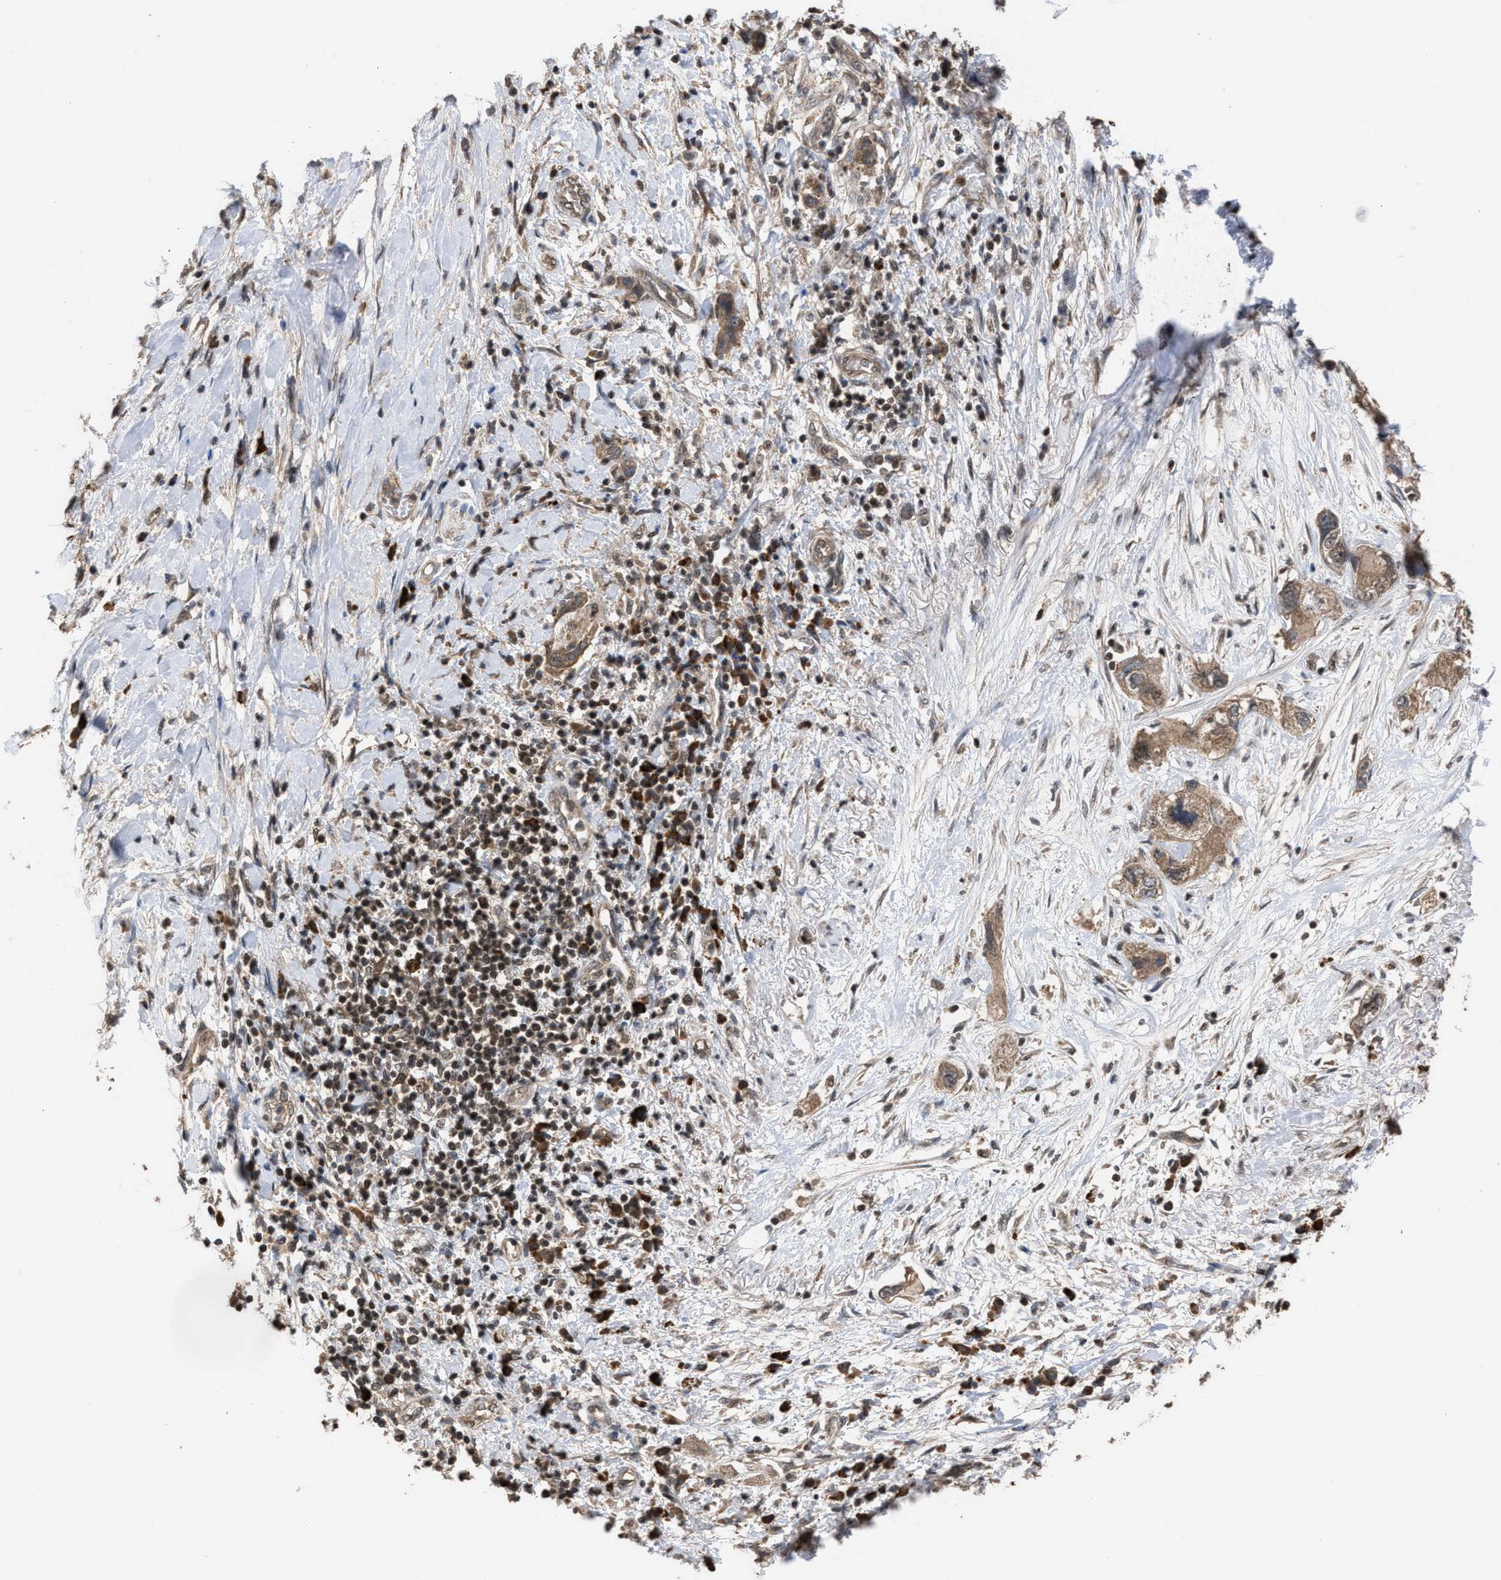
{"staining": {"intensity": "moderate", "quantity": ">75%", "location": "cytoplasmic/membranous"}, "tissue": "pancreatic cancer", "cell_type": "Tumor cells", "image_type": "cancer", "snomed": [{"axis": "morphology", "description": "Adenocarcinoma, NOS"}, {"axis": "topography", "description": "Pancreas"}], "caption": "Immunohistochemistry of human pancreatic adenocarcinoma demonstrates medium levels of moderate cytoplasmic/membranous expression in about >75% of tumor cells.", "gene": "C9orf78", "patient": {"sex": "female", "age": 73}}